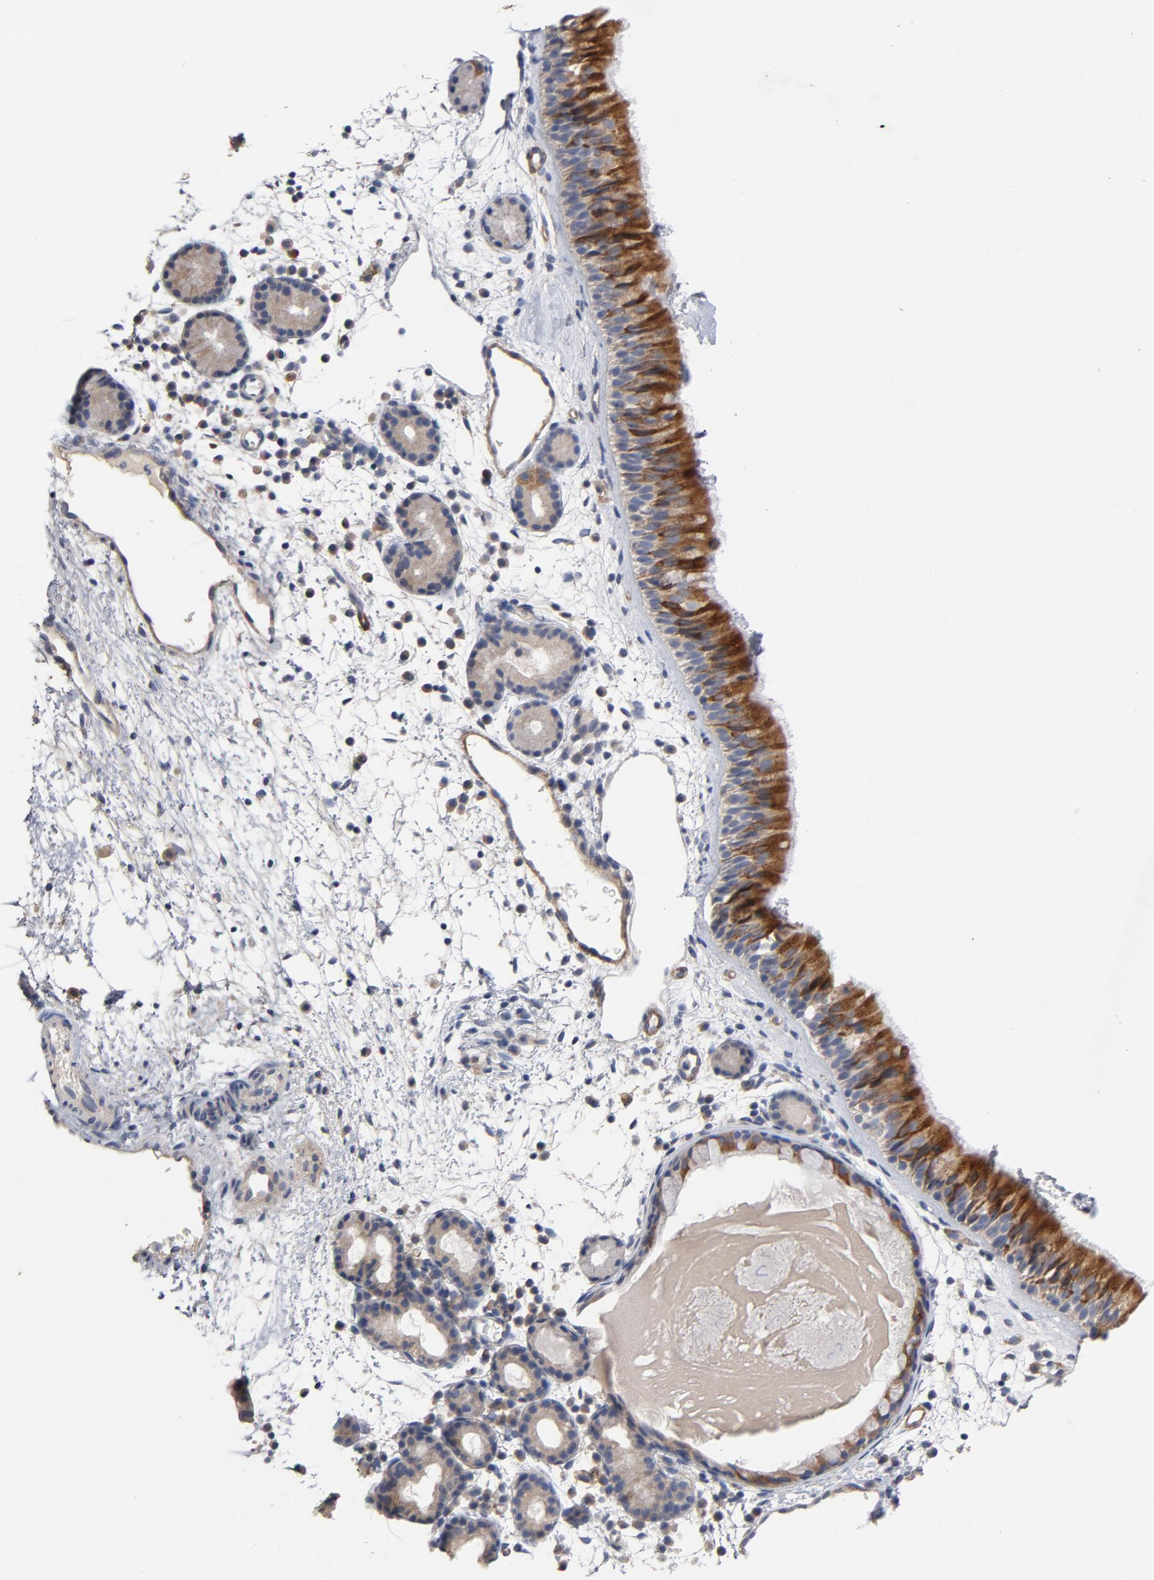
{"staining": {"intensity": "strong", "quantity": ">75%", "location": "cytoplasmic/membranous"}, "tissue": "nasopharynx", "cell_type": "Respiratory epithelial cells", "image_type": "normal", "snomed": [{"axis": "morphology", "description": "Normal tissue, NOS"}, {"axis": "morphology", "description": "Inflammation, NOS"}, {"axis": "morphology", "description": "Malignant melanoma, Metastatic site"}, {"axis": "topography", "description": "Nasopharynx"}], "caption": "Human nasopharynx stained for a protein (brown) displays strong cytoplasmic/membranous positive expression in approximately >75% of respiratory epithelial cells.", "gene": "CCDC134", "patient": {"sex": "female", "age": 55}}